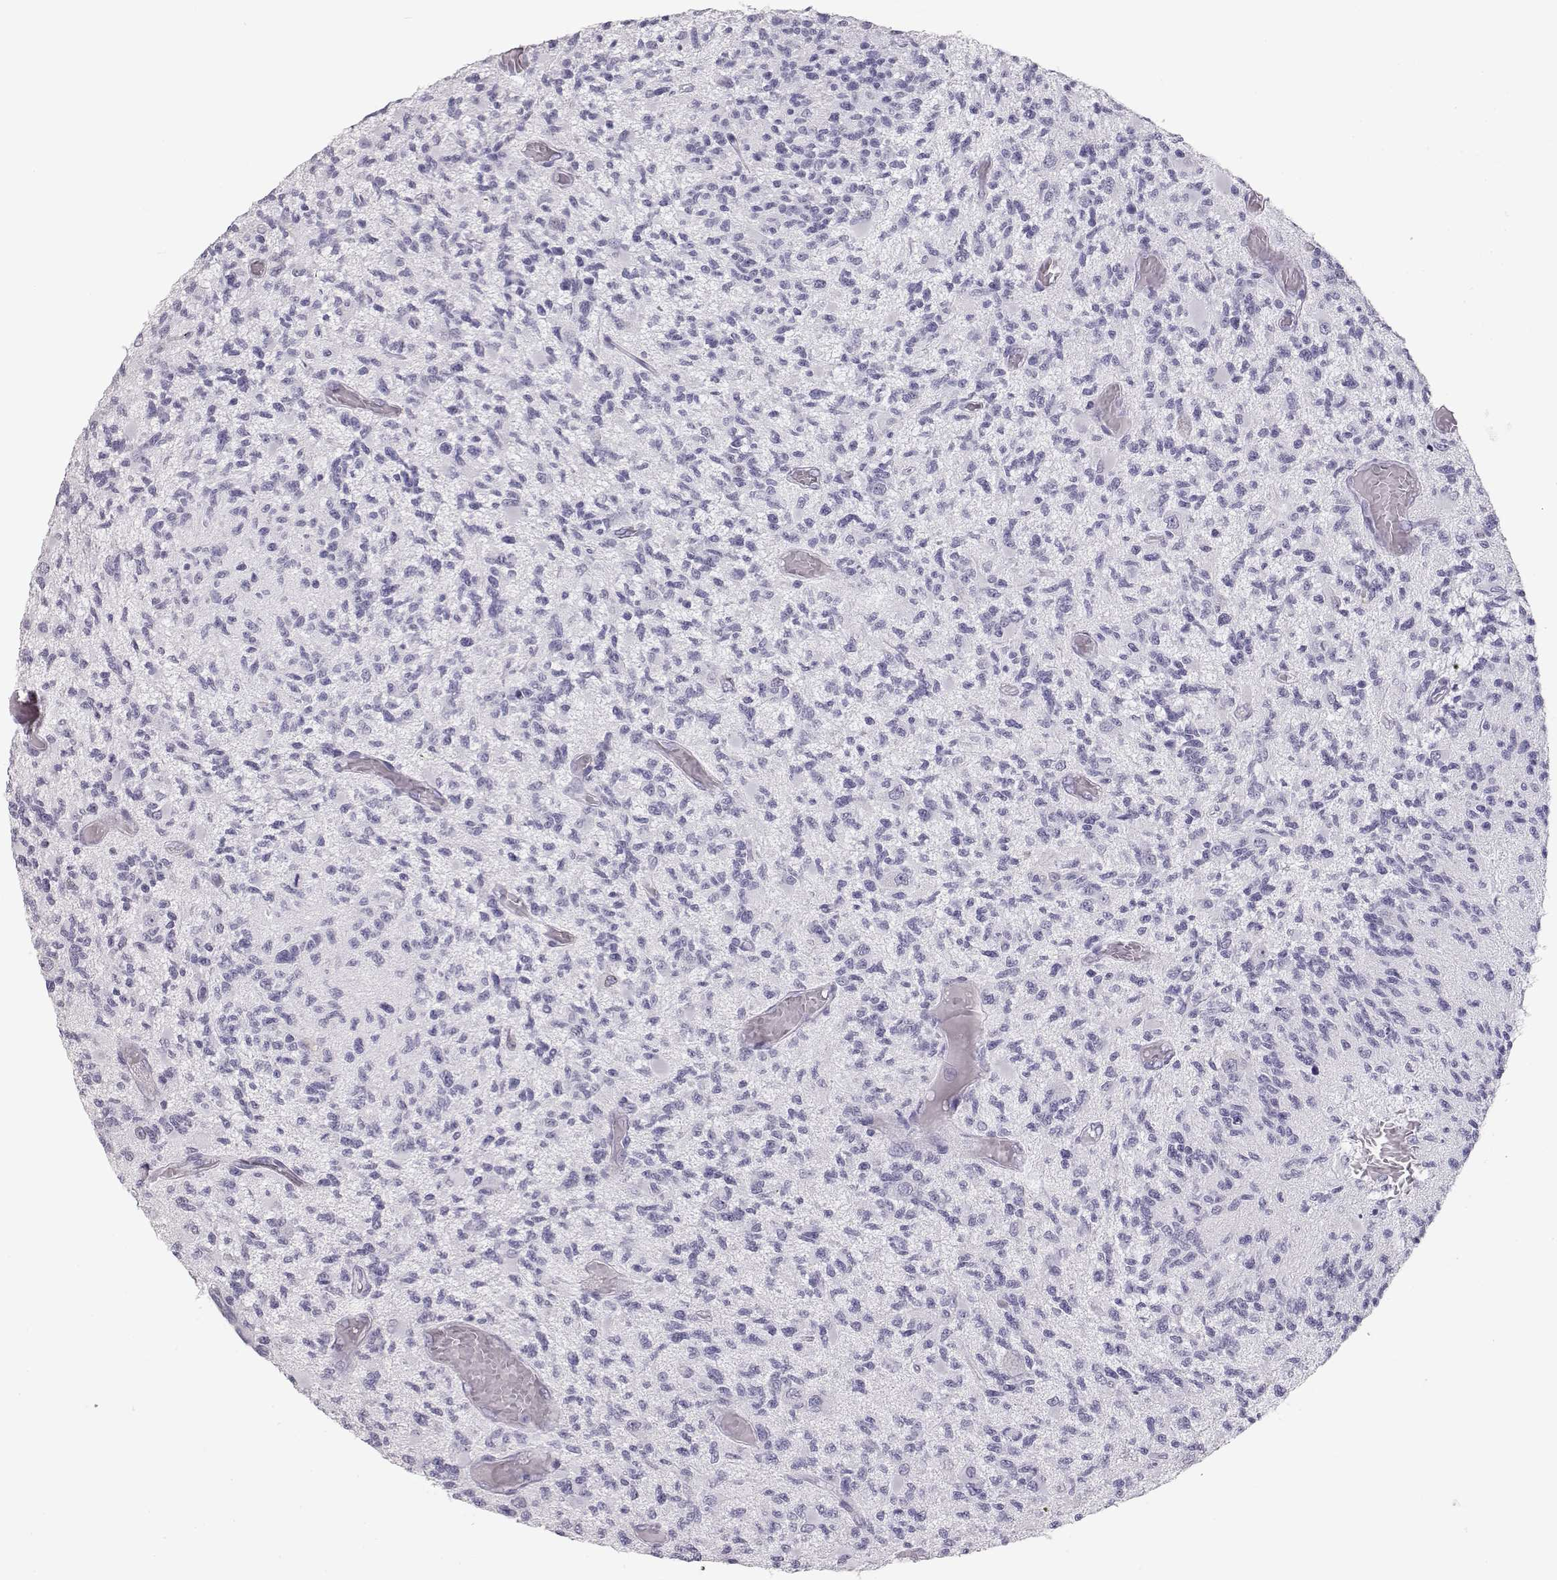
{"staining": {"intensity": "negative", "quantity": "none", "location": "none"}, "tissue": "glioma", "cell_type": "Tumor cells", "image_type": "cancer", "snomed": [{"axis": "morphology", "description": "Glioma, malignant, High grade"}, {"axis": "topography", "description": "Brain"}], "caption": "A high-resolution image shows immunohistochemistry staining of glioma, which displays no significant staining in tumor cells.", "gene": "TKTL1", "patient": {"sex": "female", "age": 63}}